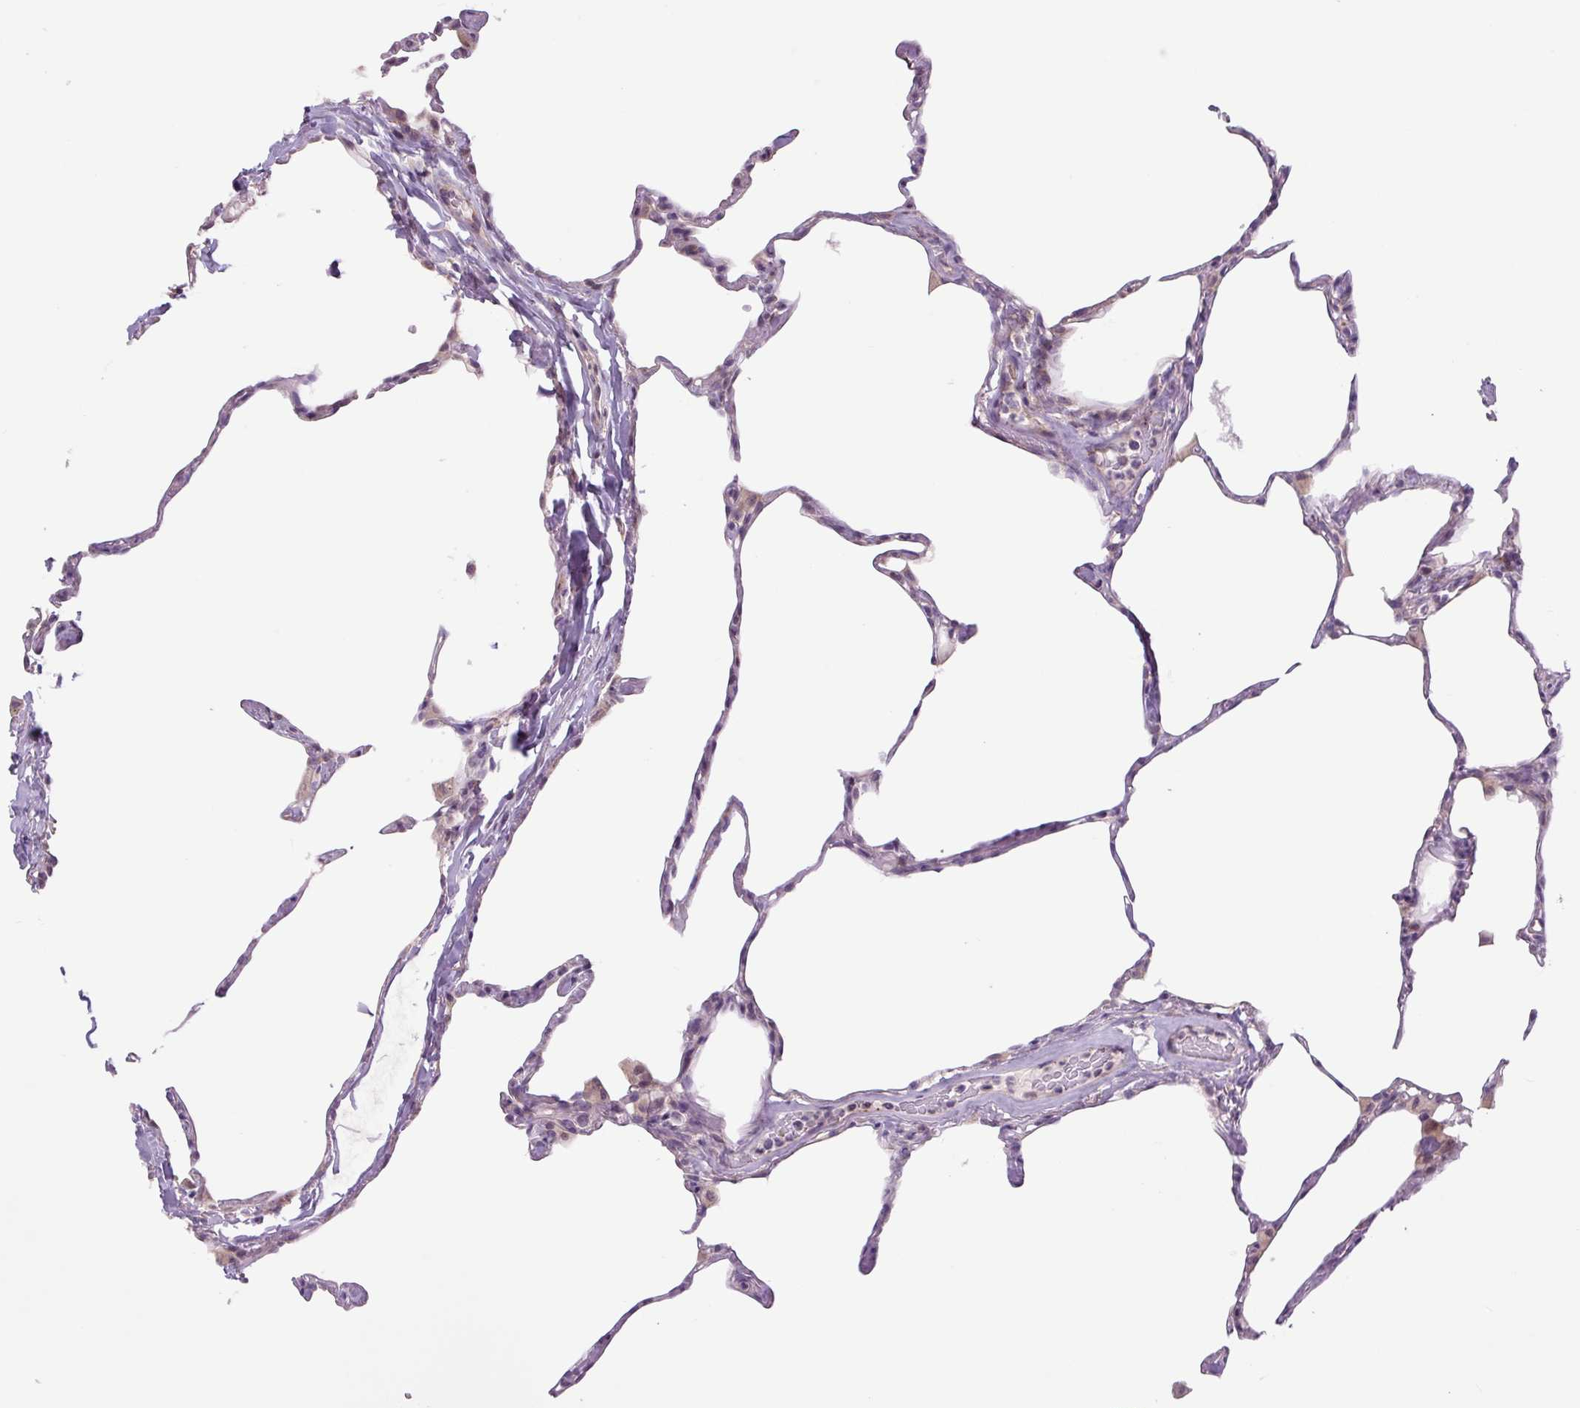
{"staining": {"intensity": "negative", "quantity": "none", "location": "none"}, "tissue": "lung", "cell_type": "Alveolar cells", "image_type": "normal", "snomed": [{"axis": "morphology", "description": "Normal tissue, NOS"}, {"axis": "topography", "description": "Lung"}], "caption": "An image of lung stained for a protein demonstrates no brown staining in alveolar cells. Brightfield microscopy of IHC stained with DAB (3,3'-diaminobenzidine) (brown) and hematoxylin (blue), captured at high magnification.", "gene": "PLA2G4A", "patient": {"sex": "male", "age": 65}}